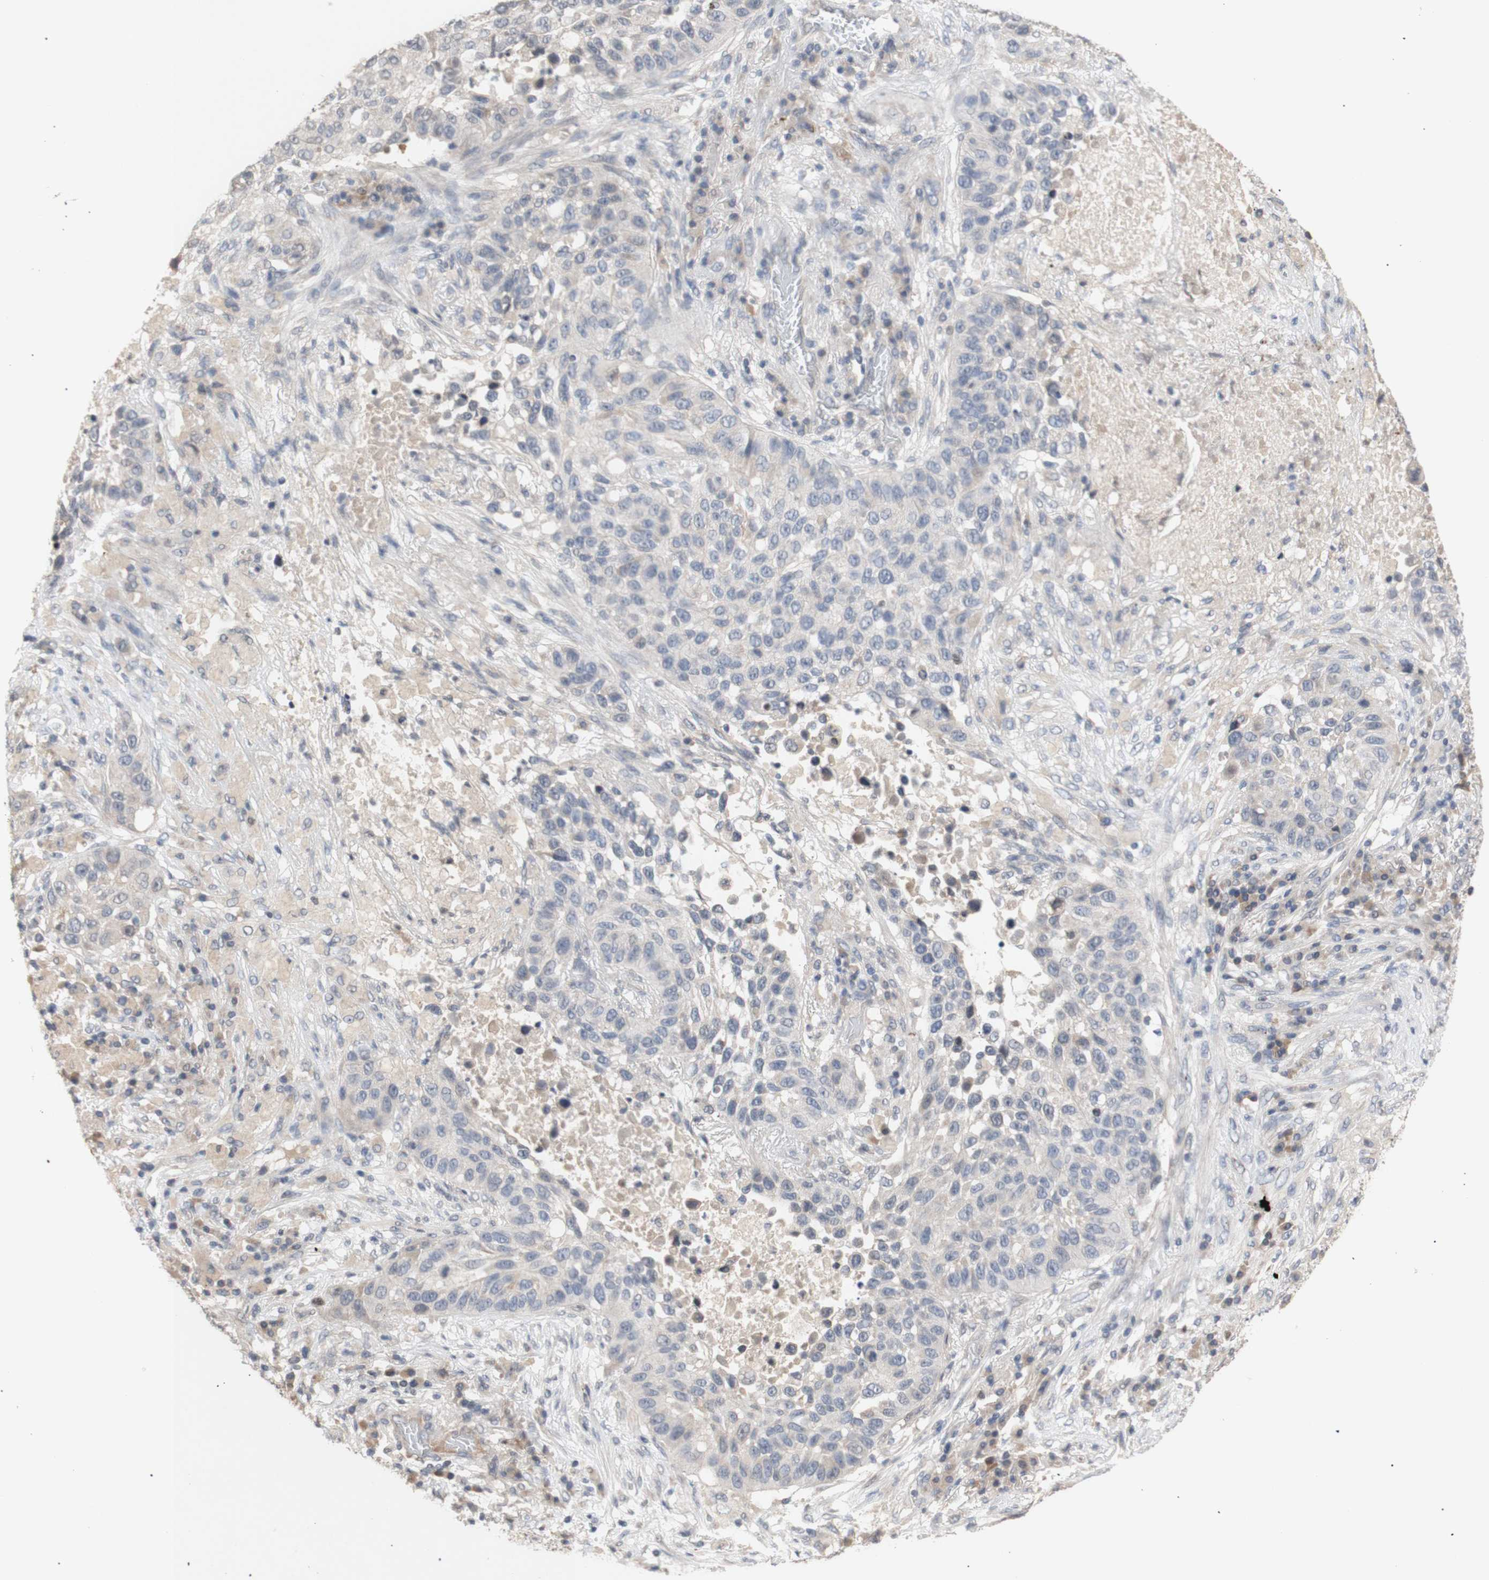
{"staining": {"intensity": "negative", "quantity": "none", "location": "none"}, "tissue": "lung cancer", "cell_type": "Tumor cells", "image_type": "cancer", "snomed": [{"axis": "morphology", "description": "Squamous cell carcinoma, NOS"}, {"axis": "topography", "description": "Lung"}], "caption": "The histopathology image displays no staining of tumor cells in lung cancer (squamous cell carcinoma). Nuclei are stained in blue.", "gene": "FOSB", "patient": {"sex": "male", "age": 57}}